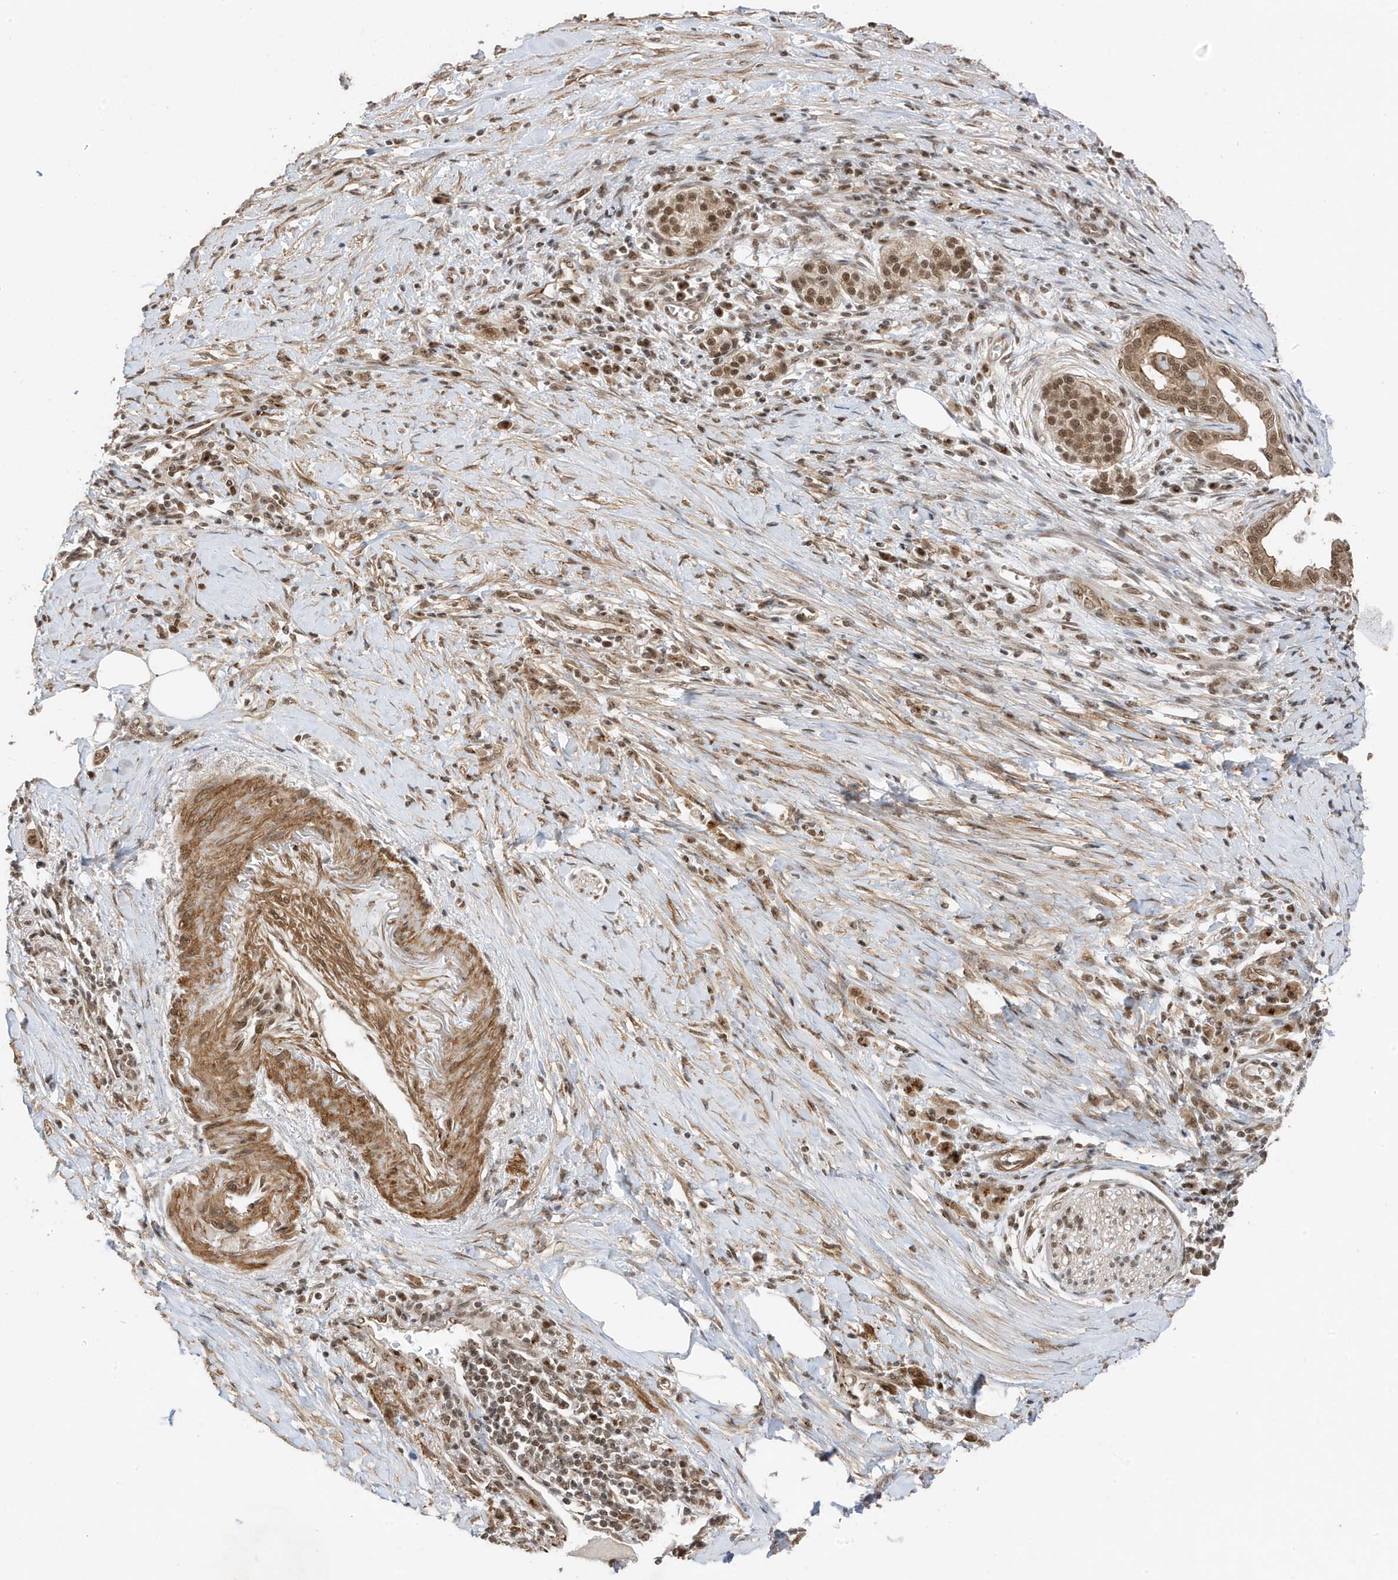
{"staining": {"intensity": "moderate", "quantity": ">75%", "location": "cytoplasmic/membranous,nuclear"}, "tissue": "pancreatic cancer", "cell_type": "Tumor cells", "image_type": "cancer", "snomed": [{"axis": "morphology", "description": "Adenocarcinoma, NOS"}, {"axis": "topography", "description": "Pancreas"}], "caption": "This photomicrograph displays pancreatic cancer (adenocarcinoma) stained with IHC to label a protein in brown. The cytoplasmic/membranous and nuclear of tumor cells show moderate positivity for the protein. Nuclei are counter-stained blue.", "gene": "MAST3", "patient": {"sex": "male", "age": 58}}